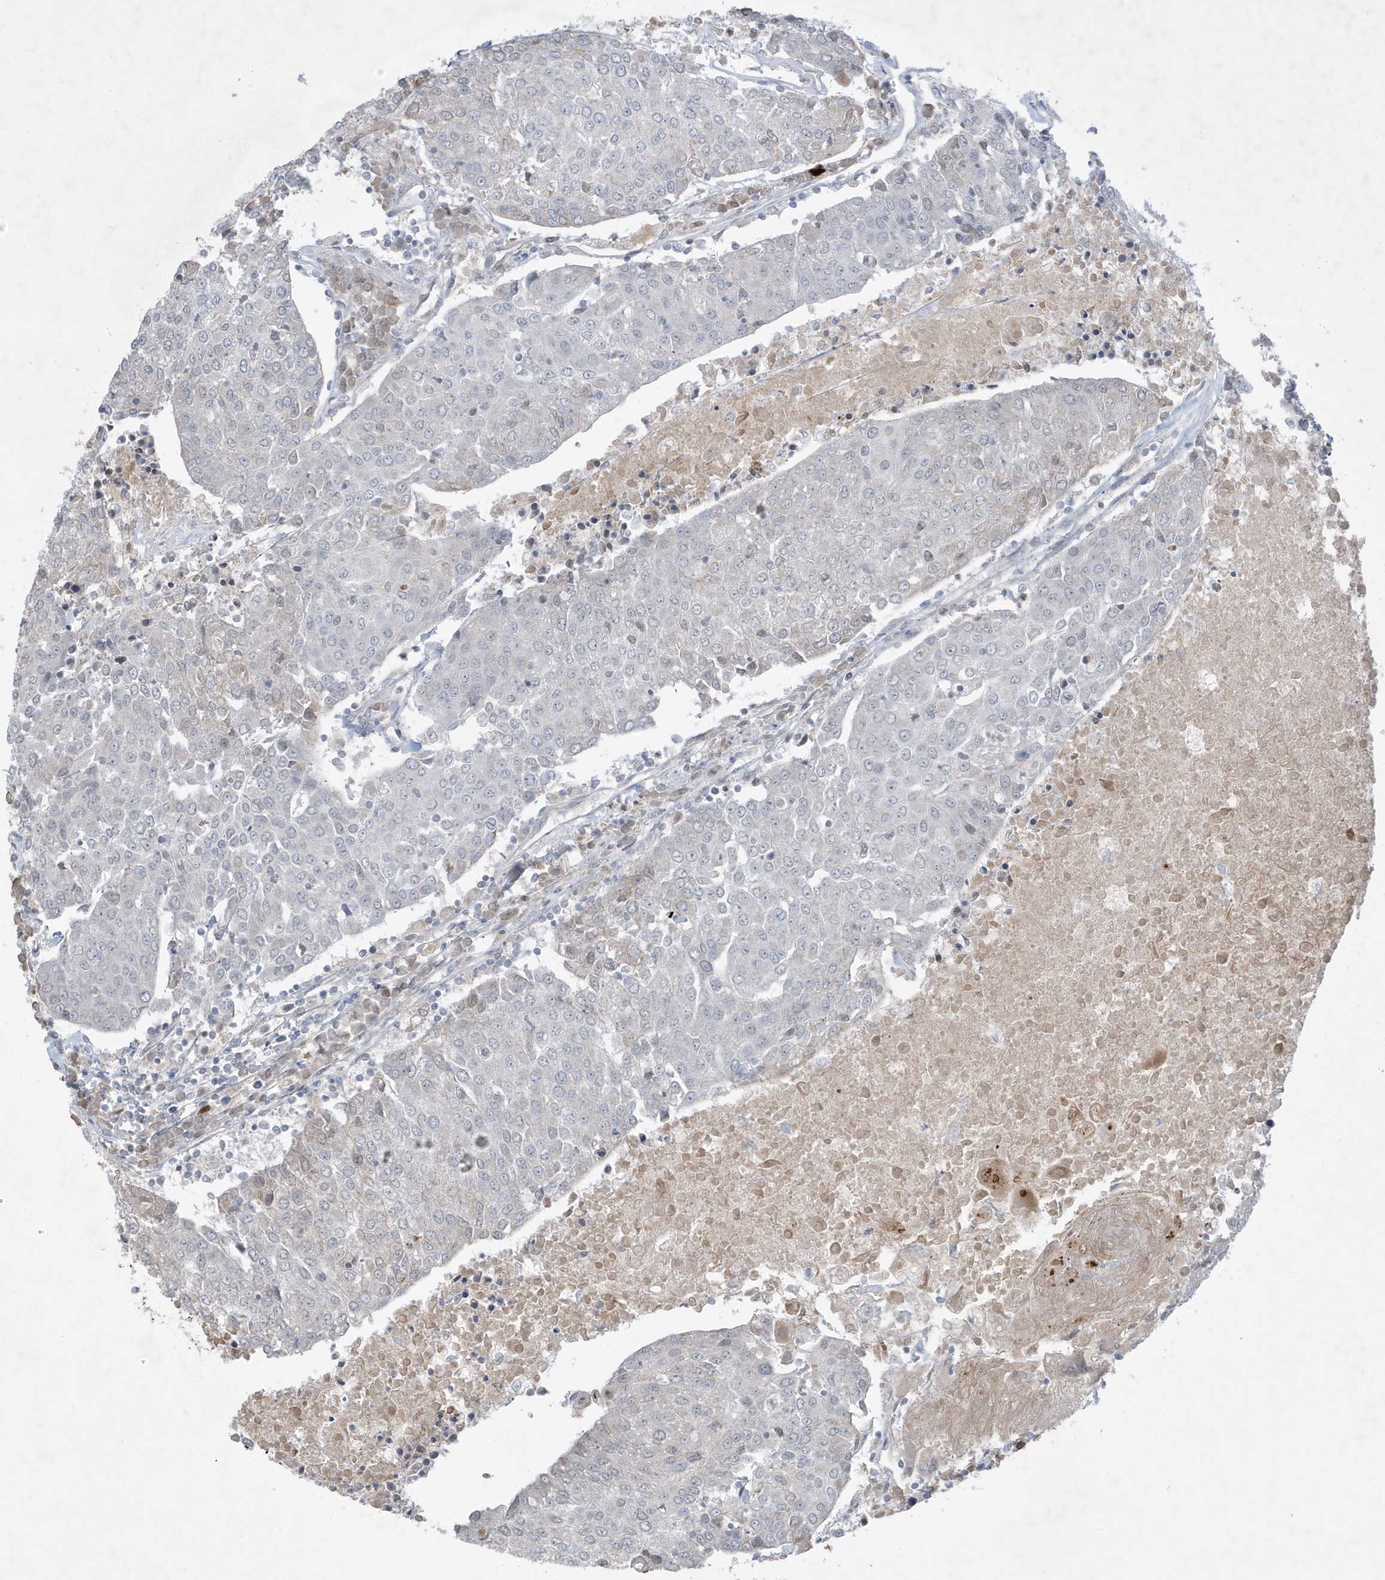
{"staining": {"intensity": "negative", "quantity": "none", "location": "none"}, "tissue": "urothelial cancer", "cell_type": "Tumor cells", "image_type": "cancer", "snomed": [{"axis": "morphology", "description": "Urothelial carcinoma, High grade"}, {"axis": "topography", "description": "Urinary bladder"}], "caption": "DAB immunohistochemical staining of human urothelial cancer demonstrates no significant positivity in tumor cells.", "gene": "FNDC1", "patient": {"sex": "female", "age": 85}}